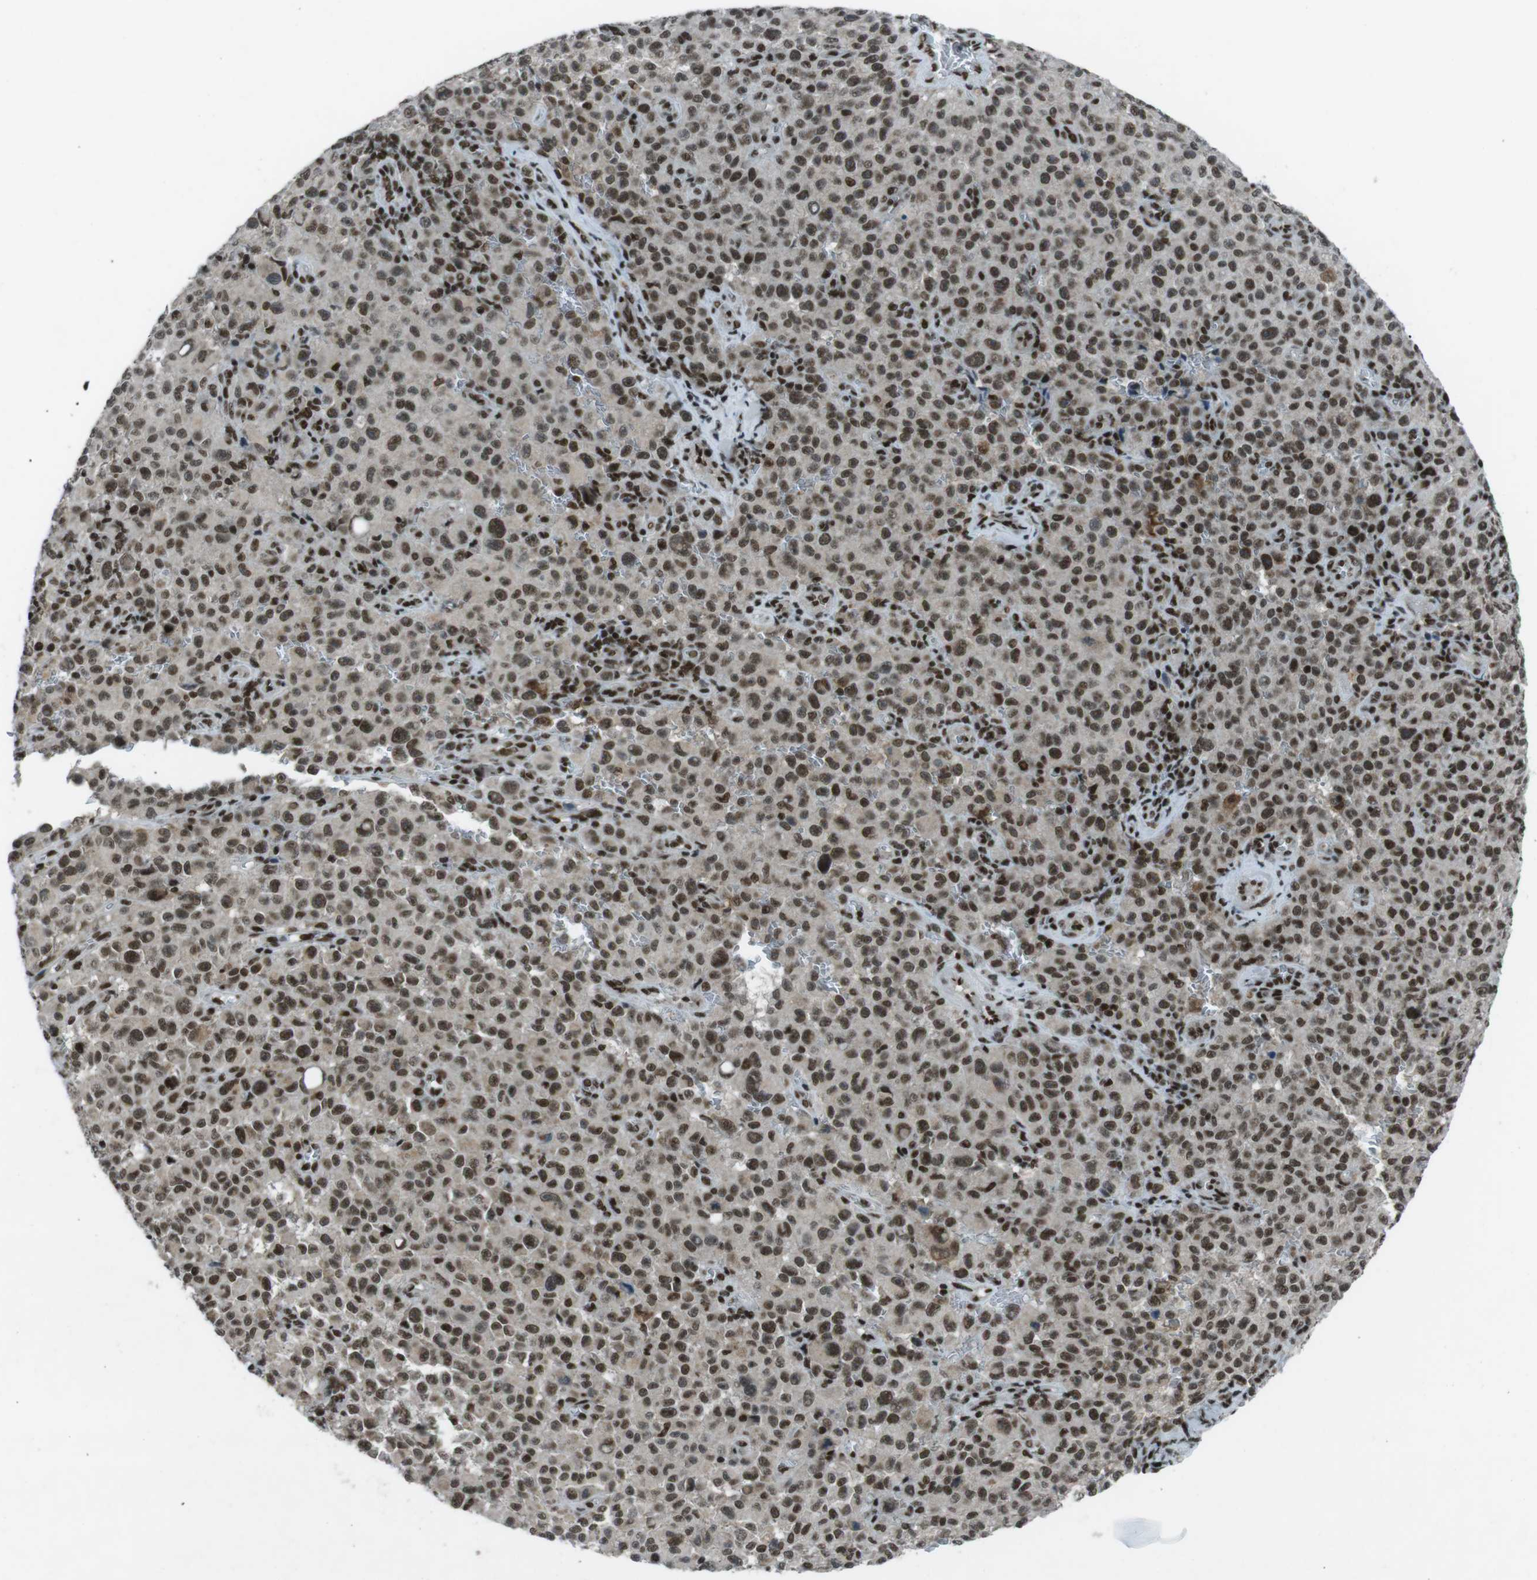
{"staining": {"intensity": "strong", "quantity": ">75%", "location": "nuclear"}, "tissue": "melanoma", "cell_type": "Tumor cells", "image_type": "cancer", "snomed": [{"axis": "morphology", "description": "Malignant melanoma, NOS"}, {"axis": "topography", "description": "Skin"}], "caption": "Melanoma stained for a protein (brown) demonstrates strong nuclear positive expression in about >75% of tumor cells.", "gene": "TAF1", "patient": {"sex": "female", "age": 82}}